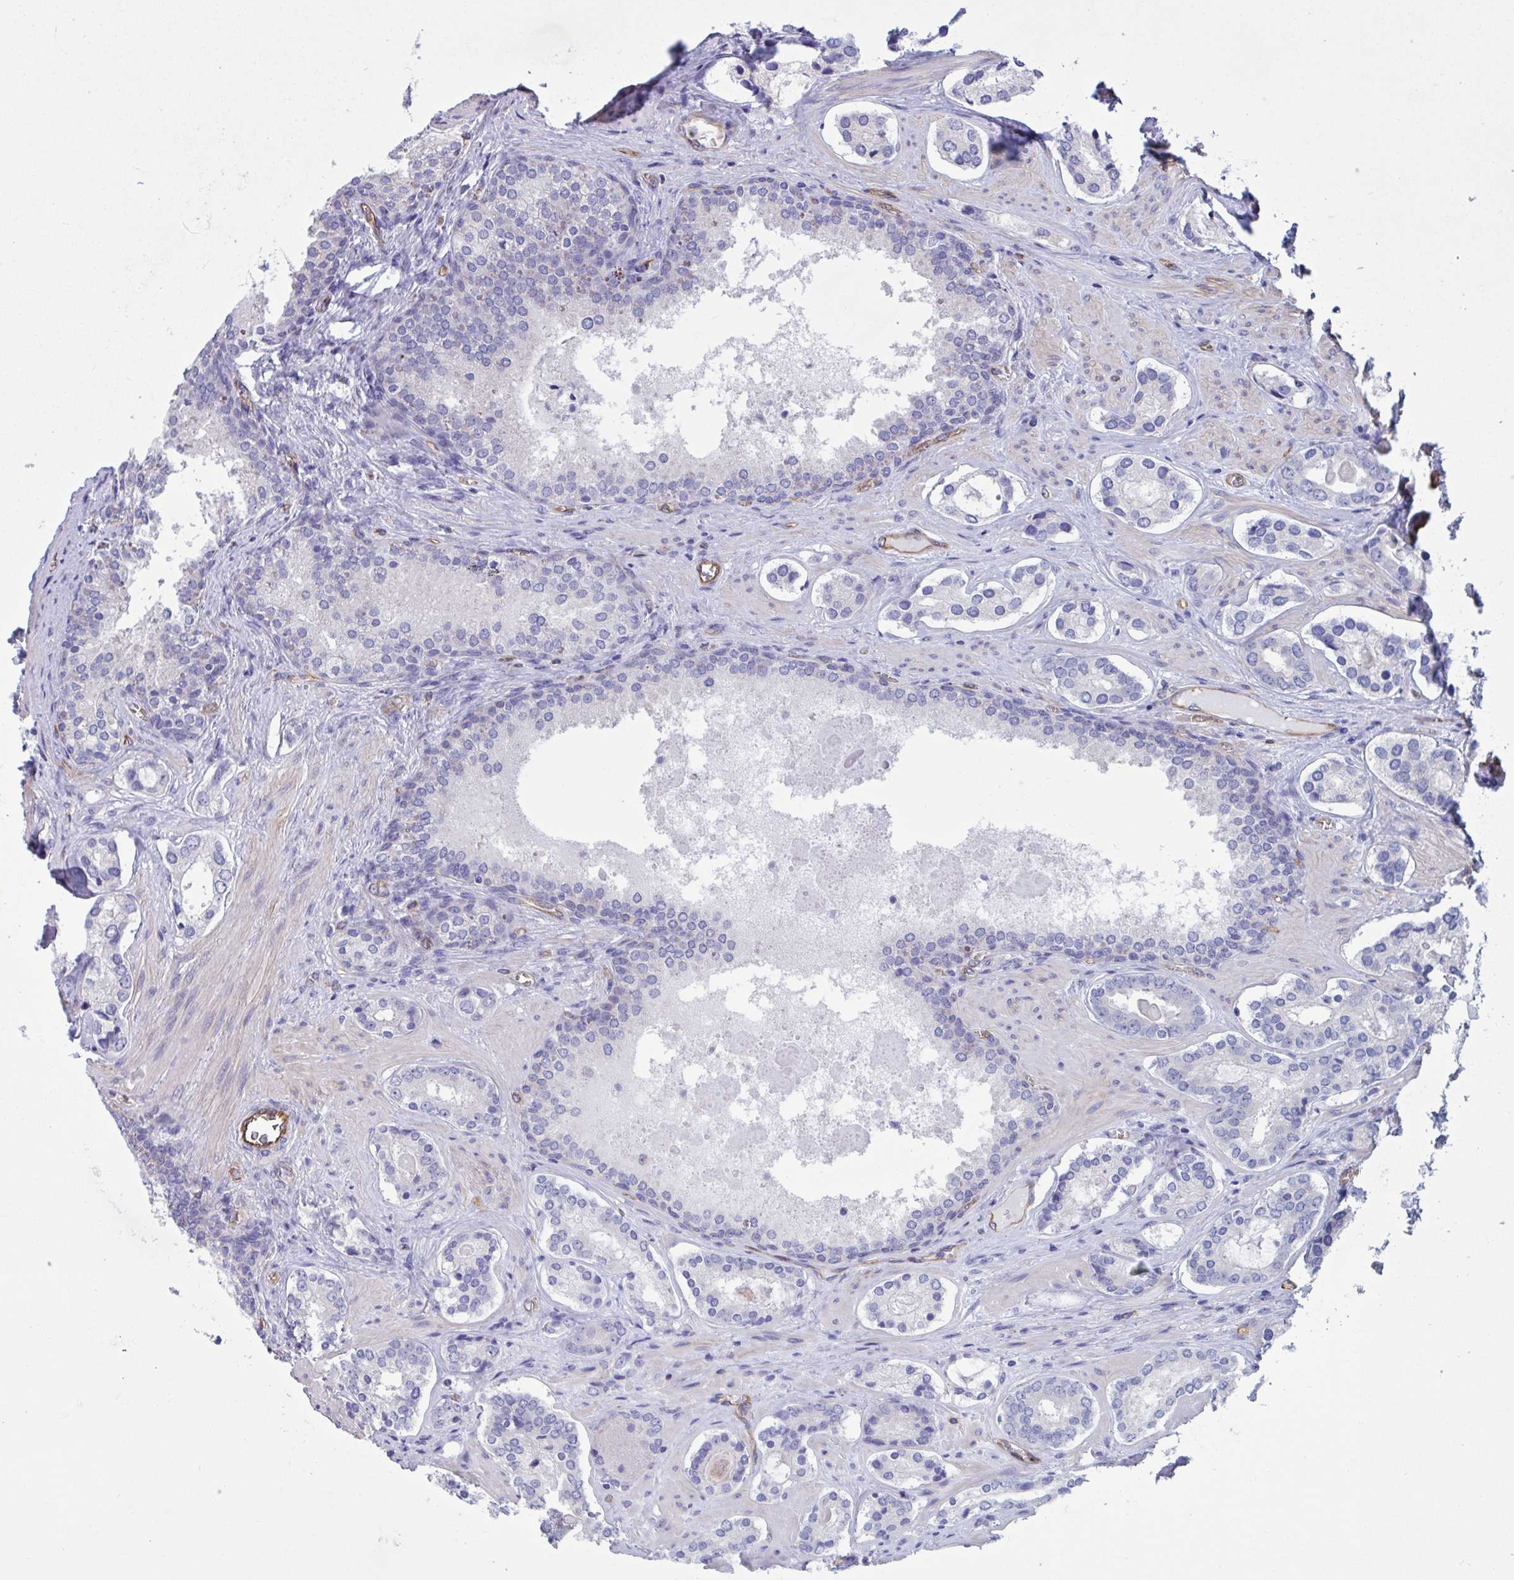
{"staining": {"intensity": "negative", "quantity": "none", "location": "none"}, "tissue": "prostate cancer", "cell_type": "Tumor cells", "image_type": "cancer", "snomed": [{"axis": "morphology", "description": "Adenocarcinoma, Low grade"}, {"axis": "topography", "description": "Prostate"}], "caption": "Photomicrograph shows no significant protein staining in tumor cells of adenocarcinoma (low-grade) (prostate).", "gene": "RPL22L1", "patient": {"sex": "male", "age": 62}}